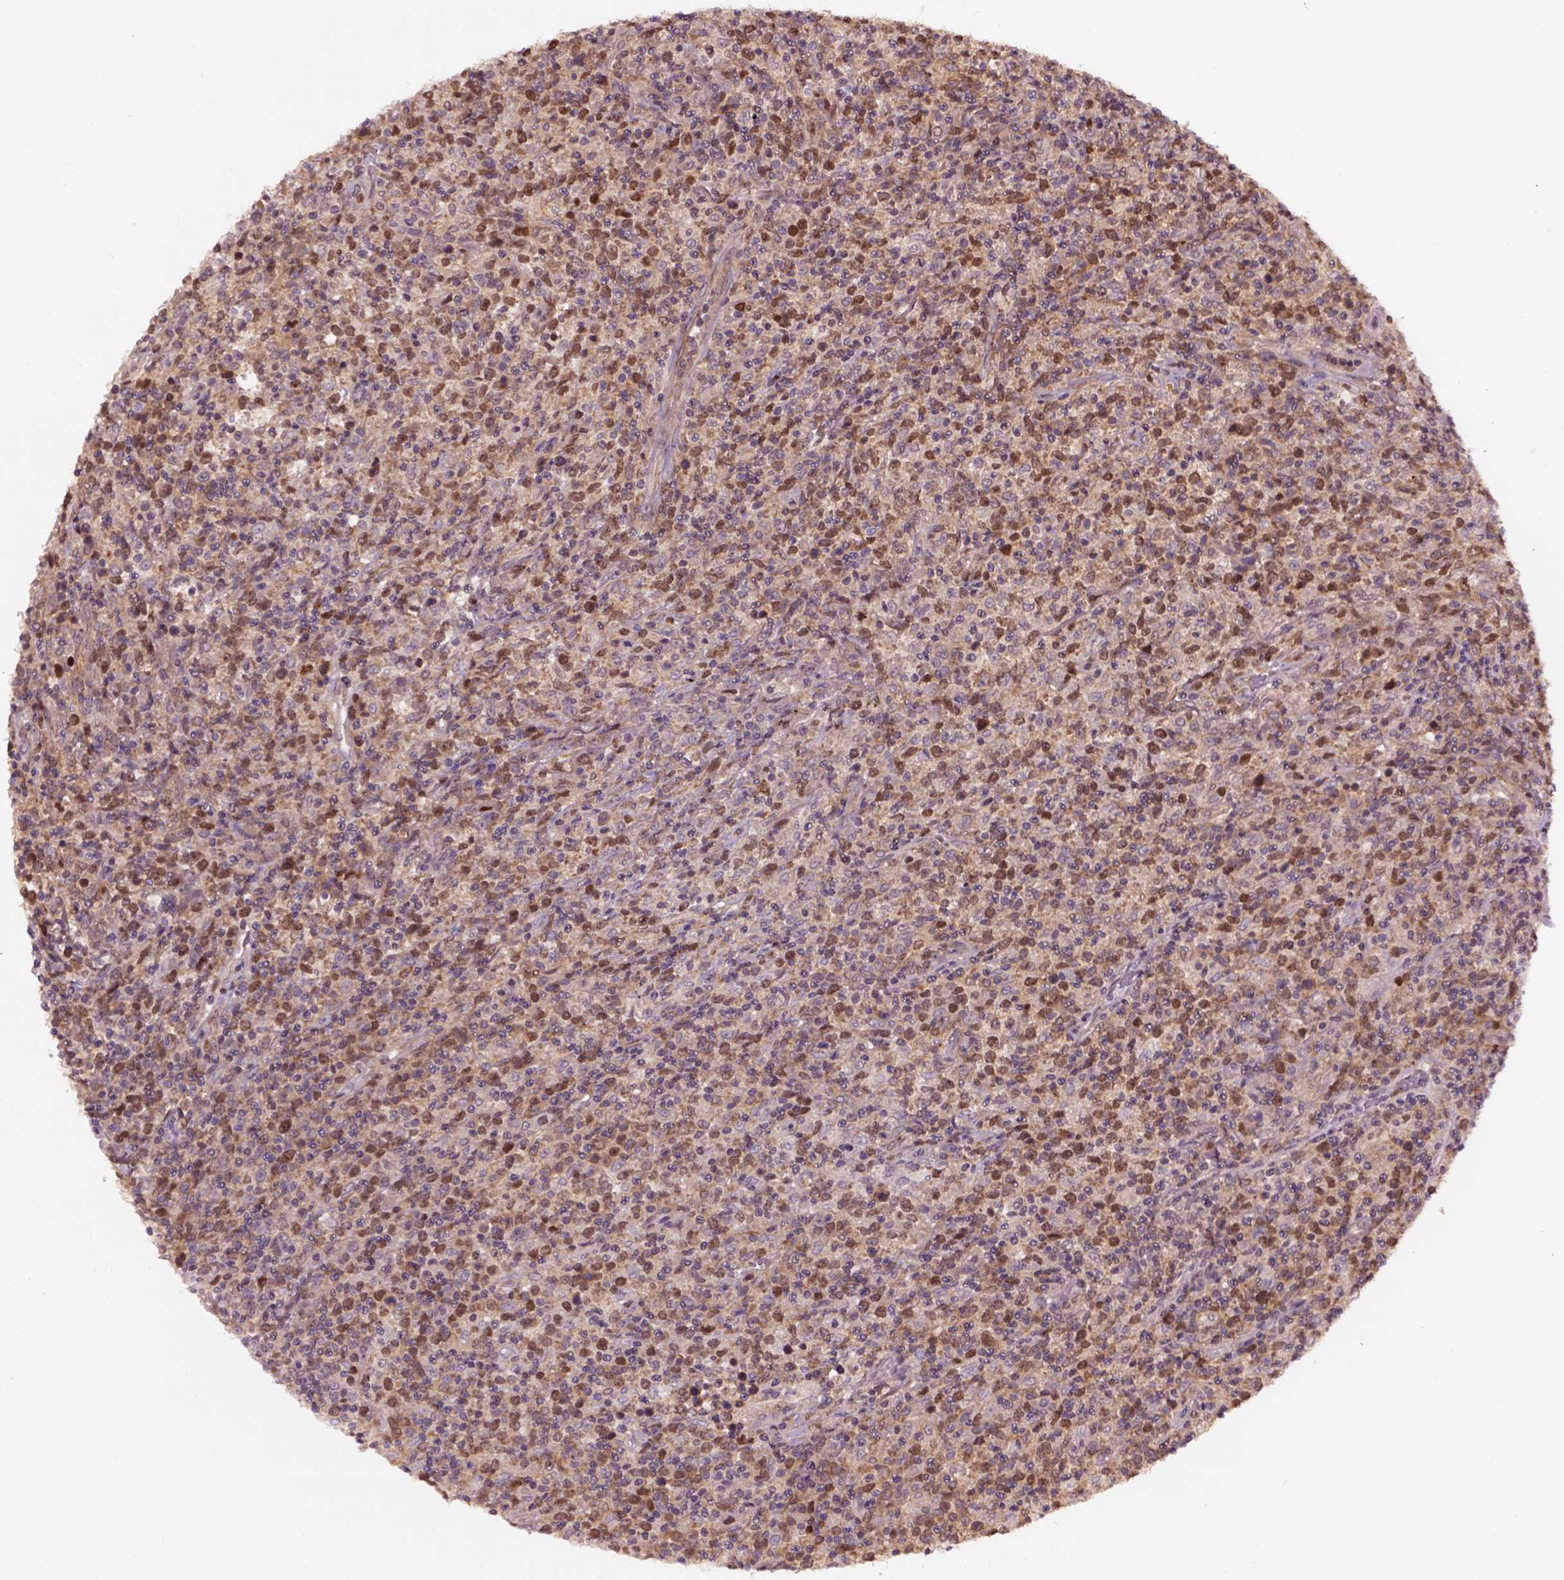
{"staining": {"intensity": "moderate", "quantity": ">75%", "location": "cytoplasmic/membranous,nuclear"}, "tissue": "lymphoma", "cell_type": "Tumor cells", "image_type": "cancer", "snomed": [{"axis": "morphology", "description": "Malignant lymphoma, non-Hodgkin's type, High grade"}, {"axis": "topography", "description": "Lung"}], "caption": "An image showing moderate cytoplasmic/membranous and nuclear staining in approximately >75% of tumor cells in lymphoma, as visualized by brown immunohistochemical staining.", "gene": "WDR48", "patient": {"sex": "male", "age": 79}}